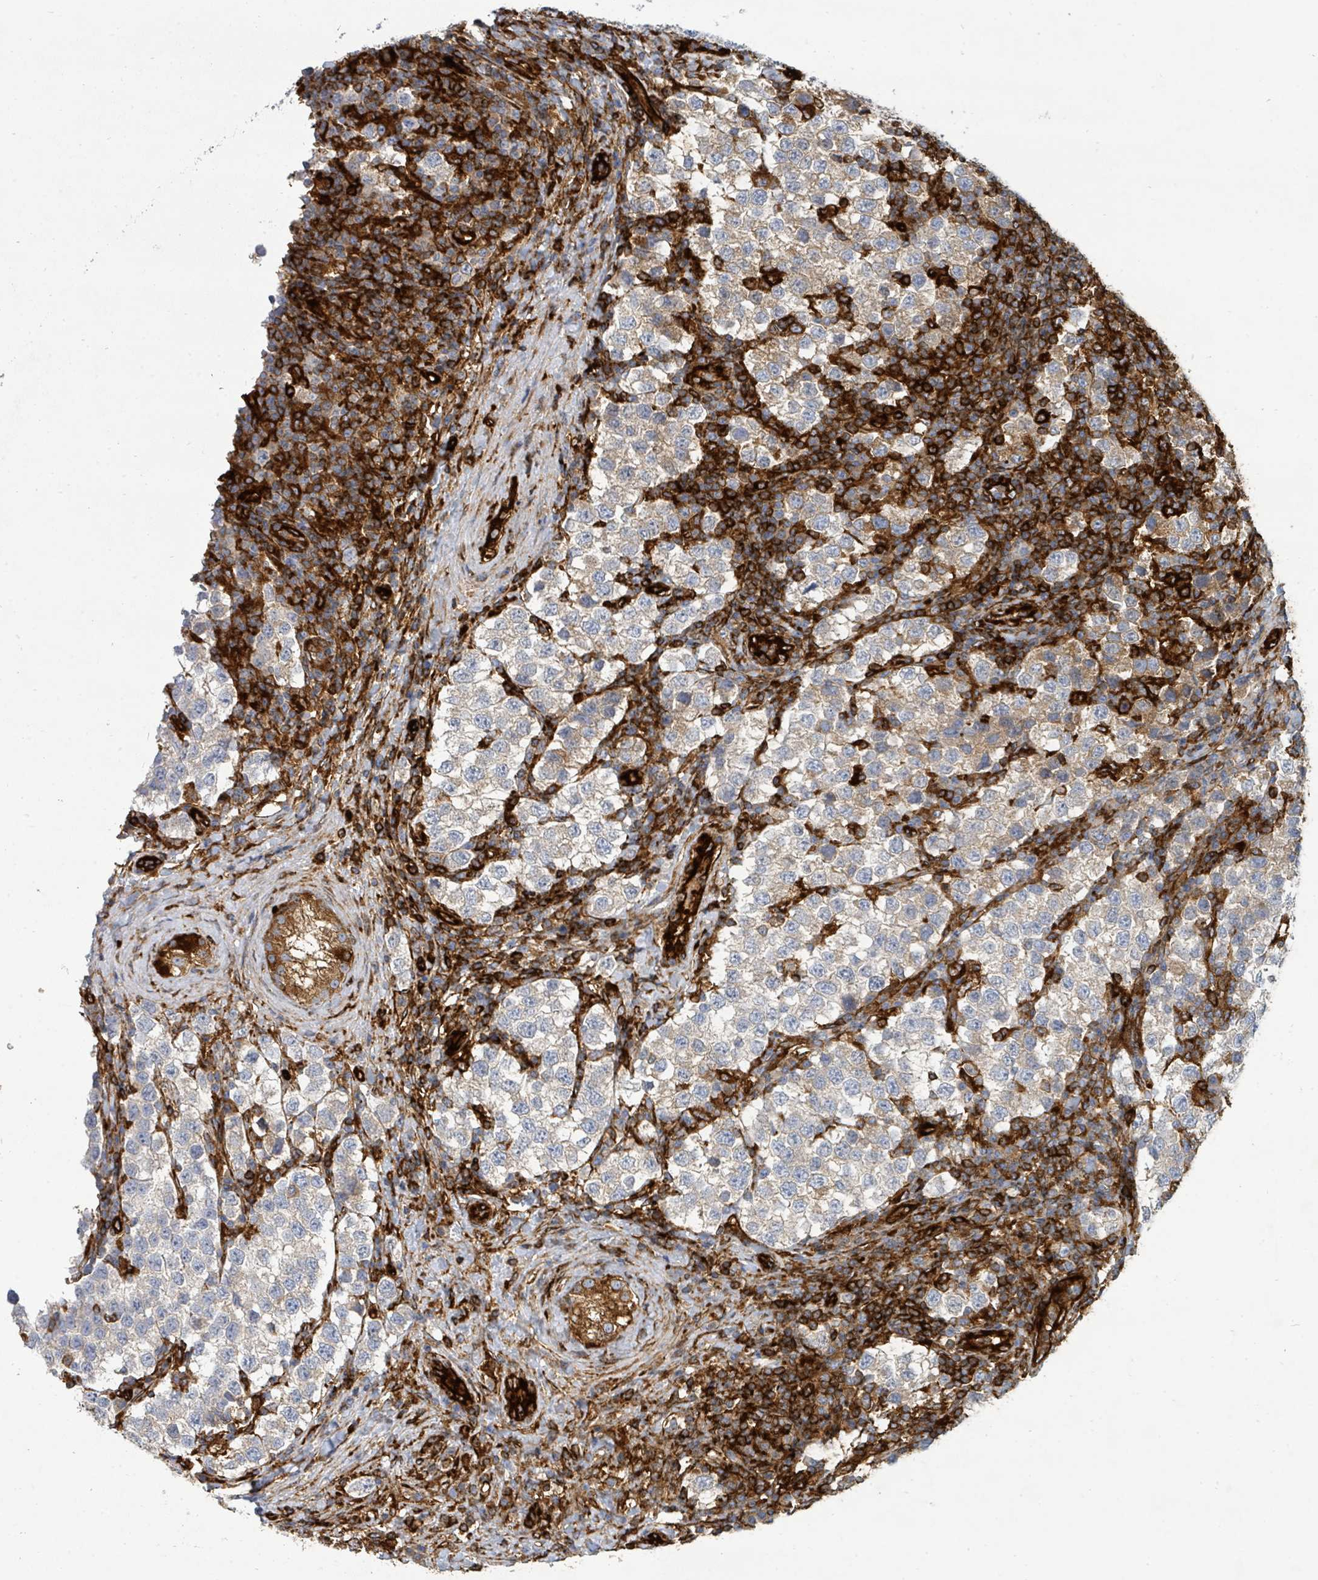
{"staining": {"intensity": "weak", "quantity": "<25%", "location": "cytoplasmic/membranous"}, "tissue": "testis cancer", "cell_type": "Tumor cells", "image_type": "cancer", "snomed": [{"axis": "morphology", "description": "Seminoma, NOS"}, {"axis": "topography", "description": "Testis"}], "caption": "This is a micrograph of immunohistochemistry (IHC) staining of testis seminoma, which shows no staining in tumor cells.", "gene": "IFIT1", "patient": {"sex": "male", "age": 34}}